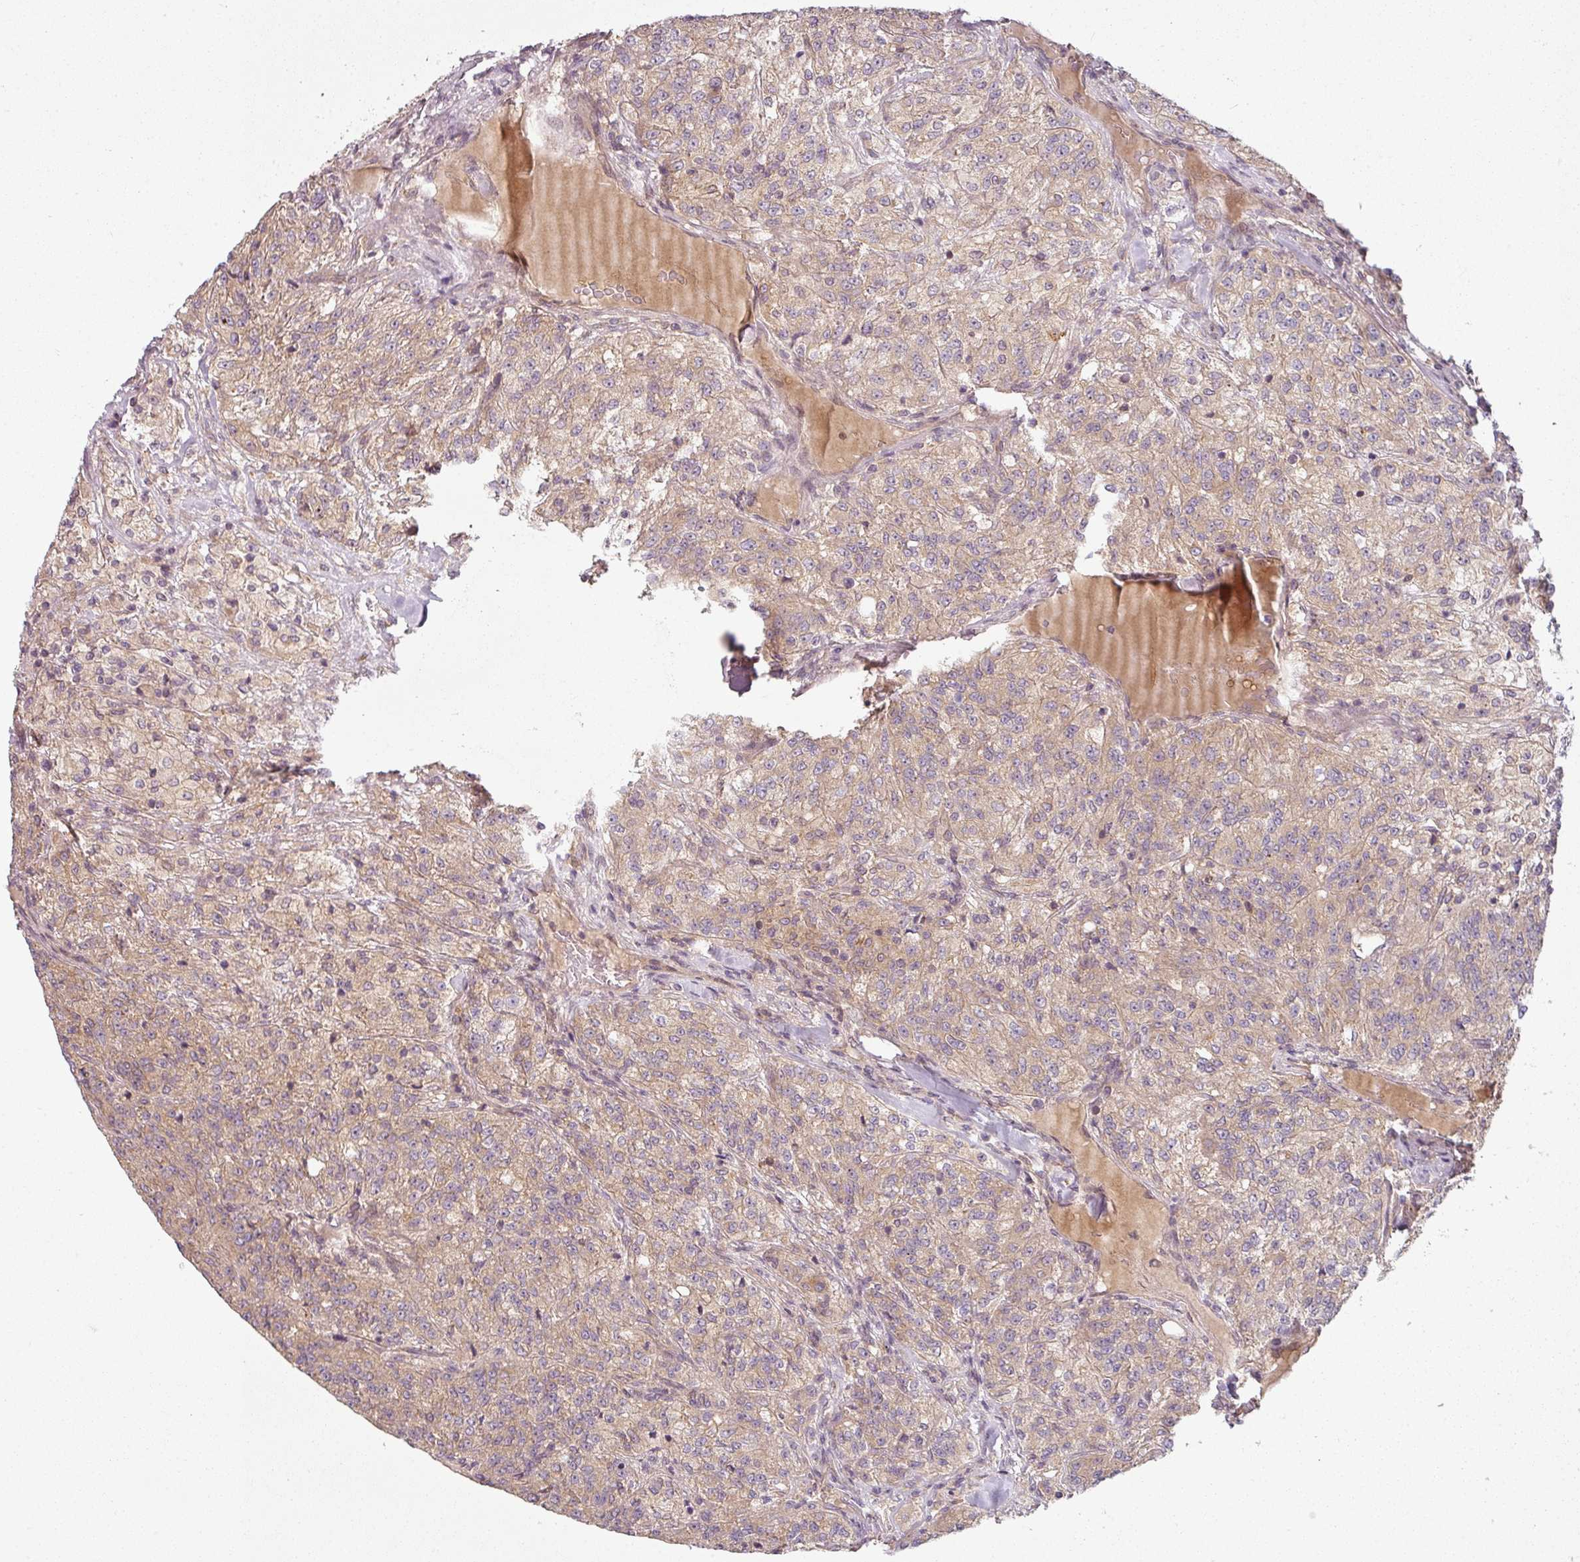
{"staining": {"intensity": "weak", "quantity": ">75%", "location": "cytoplasmic/membranous"}, "tissue": "renal cancer", "cell_type": "Tumor cells", "image_type": "cancer", "snomed": [{"axis": "morphology", "description": "Adenocarcinoma, NOS"}, {"axis": "topography", "description": "Kidney"}], "caption": "Immunohistochemistry (IHC) staining of renal cancer (adenocarcinoma), which displays low levels of weak cytoplasmic/membranous expression in about >75% of tumor cells indicating weak cytoplasmic/membranous protein staining. The staining was performed using DAB (3,3'-diaminobenzidine) (brown) for protein detection and nuclei were counterstained in hematoxylin (blue).", "gene": "RNF31", "patient": {"sex": "female", "age": 63}}